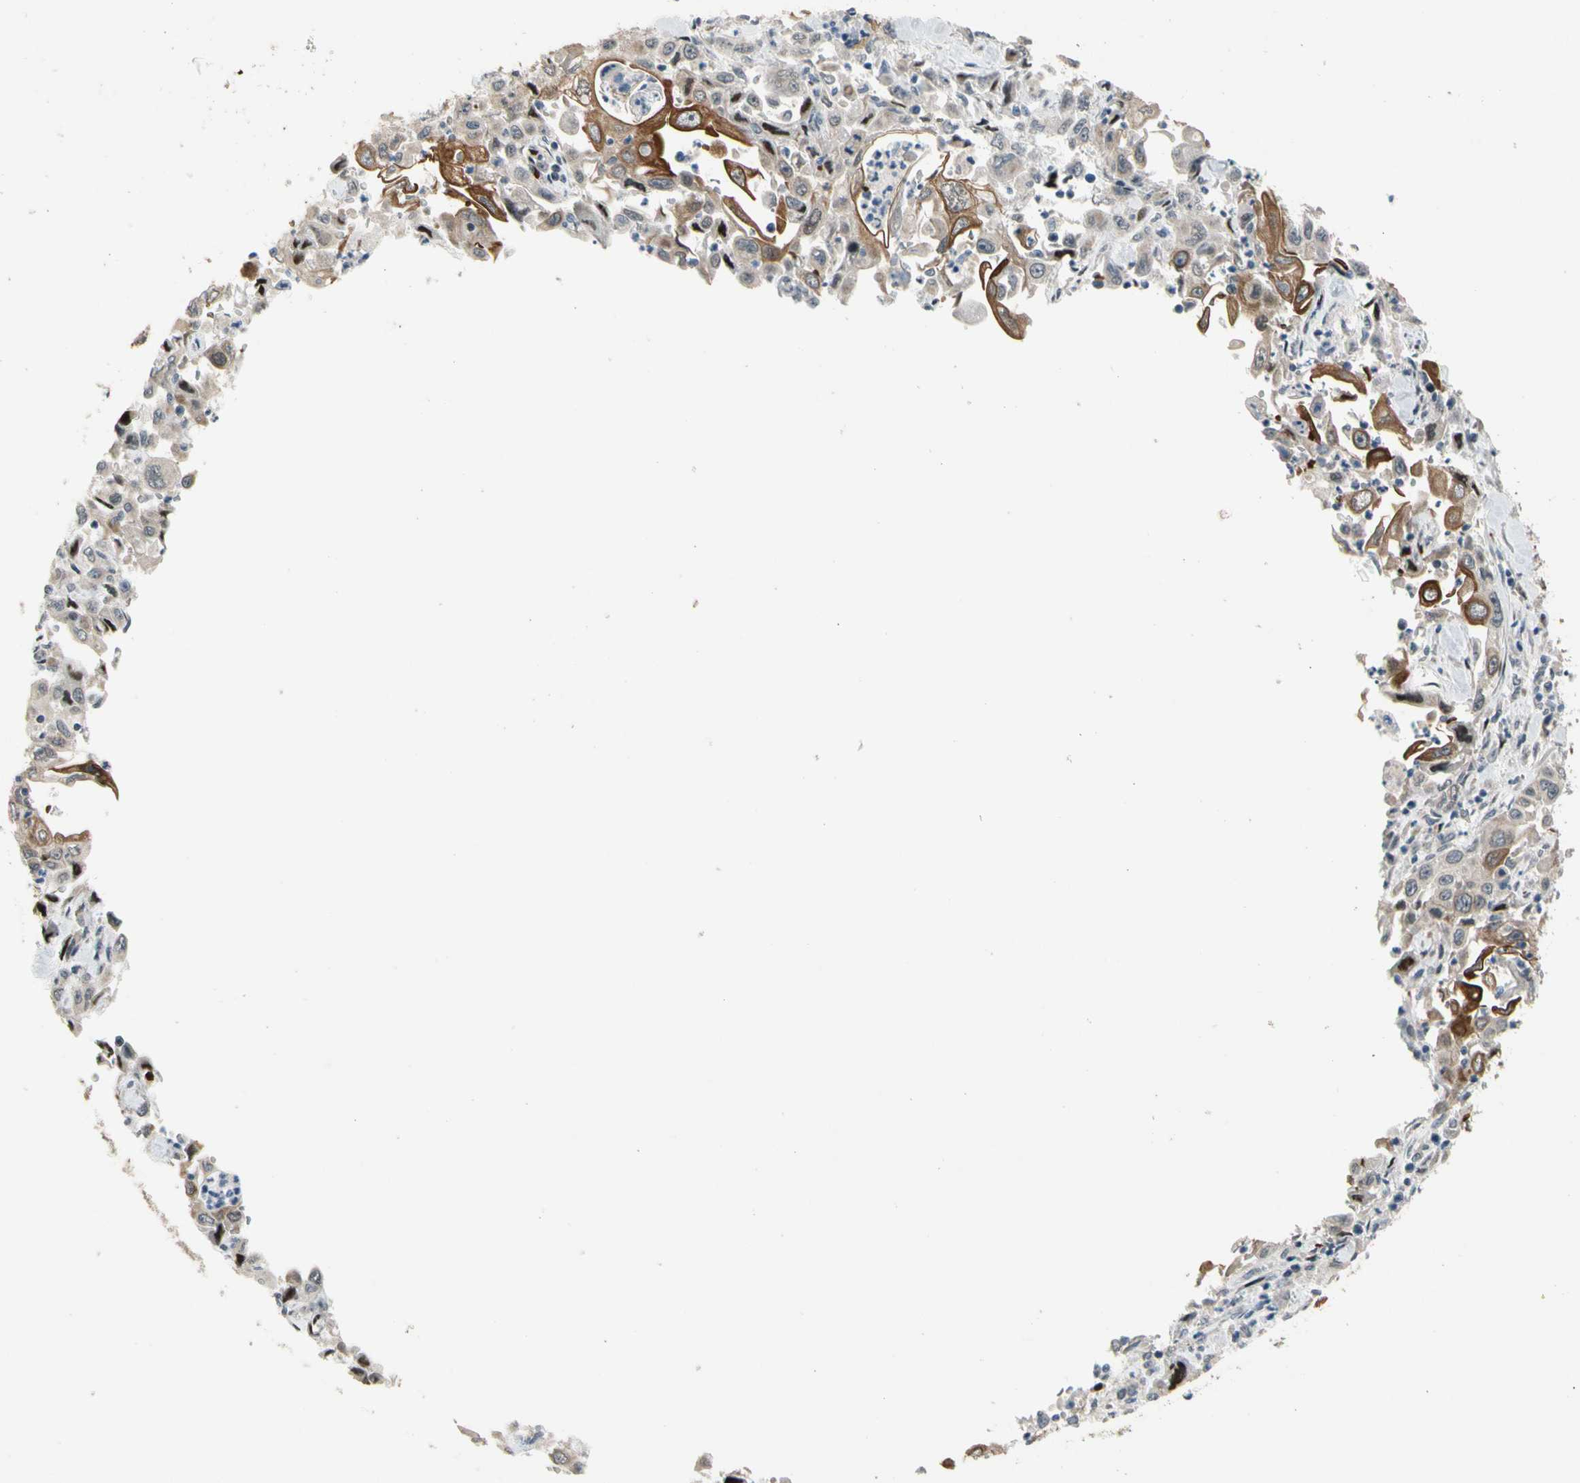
{"staining": {"intensity": "moderate", "quantity": "25%-75%", "location": "cytoplasmic/membranous"}, "tissue": "pancreatic cancer", "cell_type": "Tumor cells", "image_type": "cancer", "snomed": [{"axis": "morphology", "description": "Adenocarcinoma, NOS"}, {"axis": "topography", "description": "Pancreas"}], "caption": "The image demonstrates staining of pancreatic cancer (adenocarcinoma), revealing moderate cytoplasmic/membranous protein positivity (brown color) within tumor cells.", "gene": "ZNF184", "patient": {"sex": "male", "age": 70}}